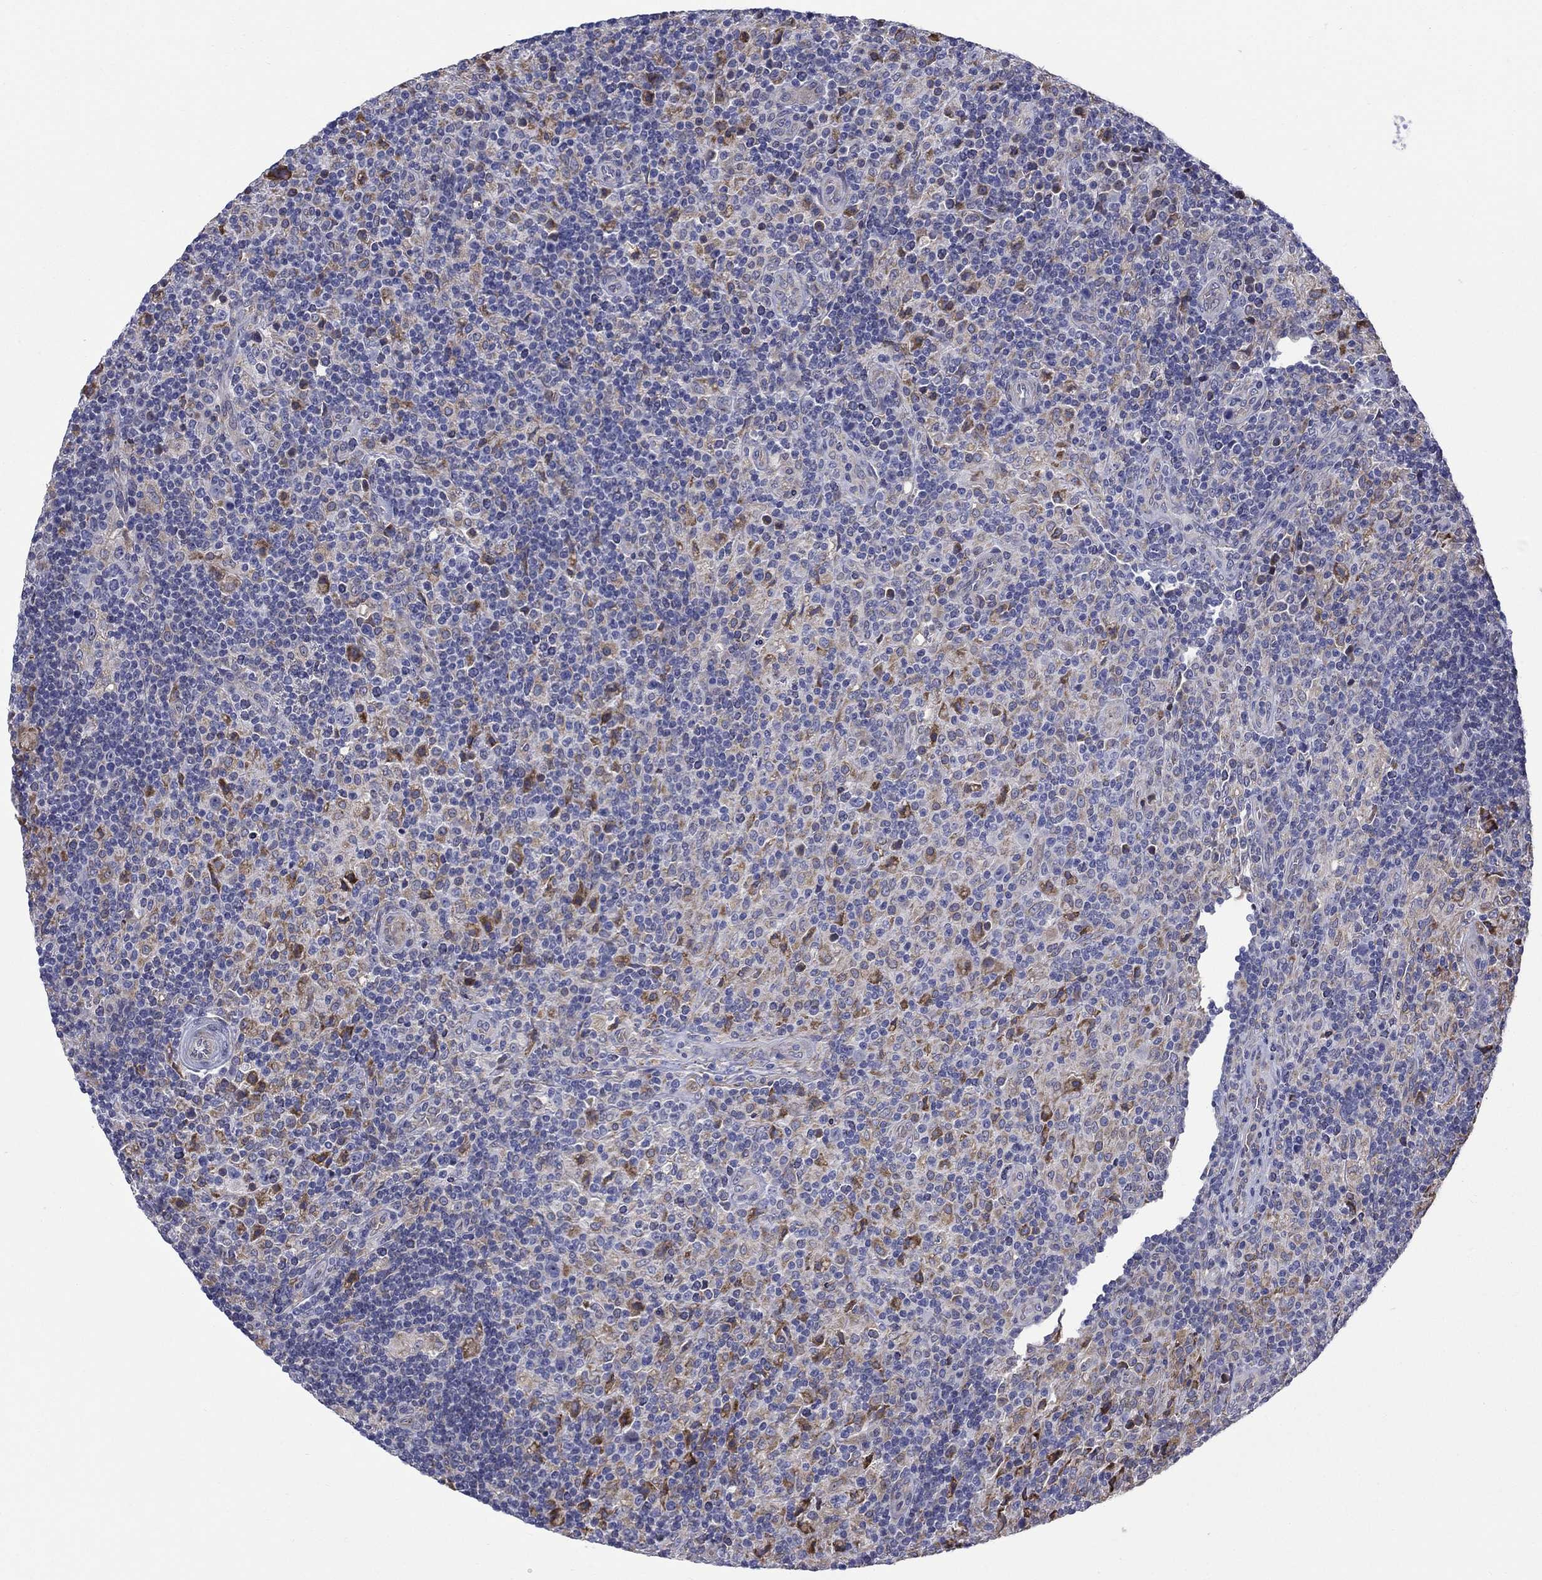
{"staining": {"intensity": "negative", "quantity": "none", "location": "none"}, "tissue": "lymphoma", "cell_type": "Tumor cells", "image_type": "cancer", "snomed": [{"axis": "morphology", "description": "Hodgkin's disease, NOS"}, {"axis": "topography", "description": "Lymph node"}], "caption": "Immunohistochemical staining of lymphoma displays no significant positivity in tumor cells. (DAB IHC visualized using brightfield microscopy, high magnification).", "gene": "QRFPR", "patient": {"sex": "male", "age": 70}}